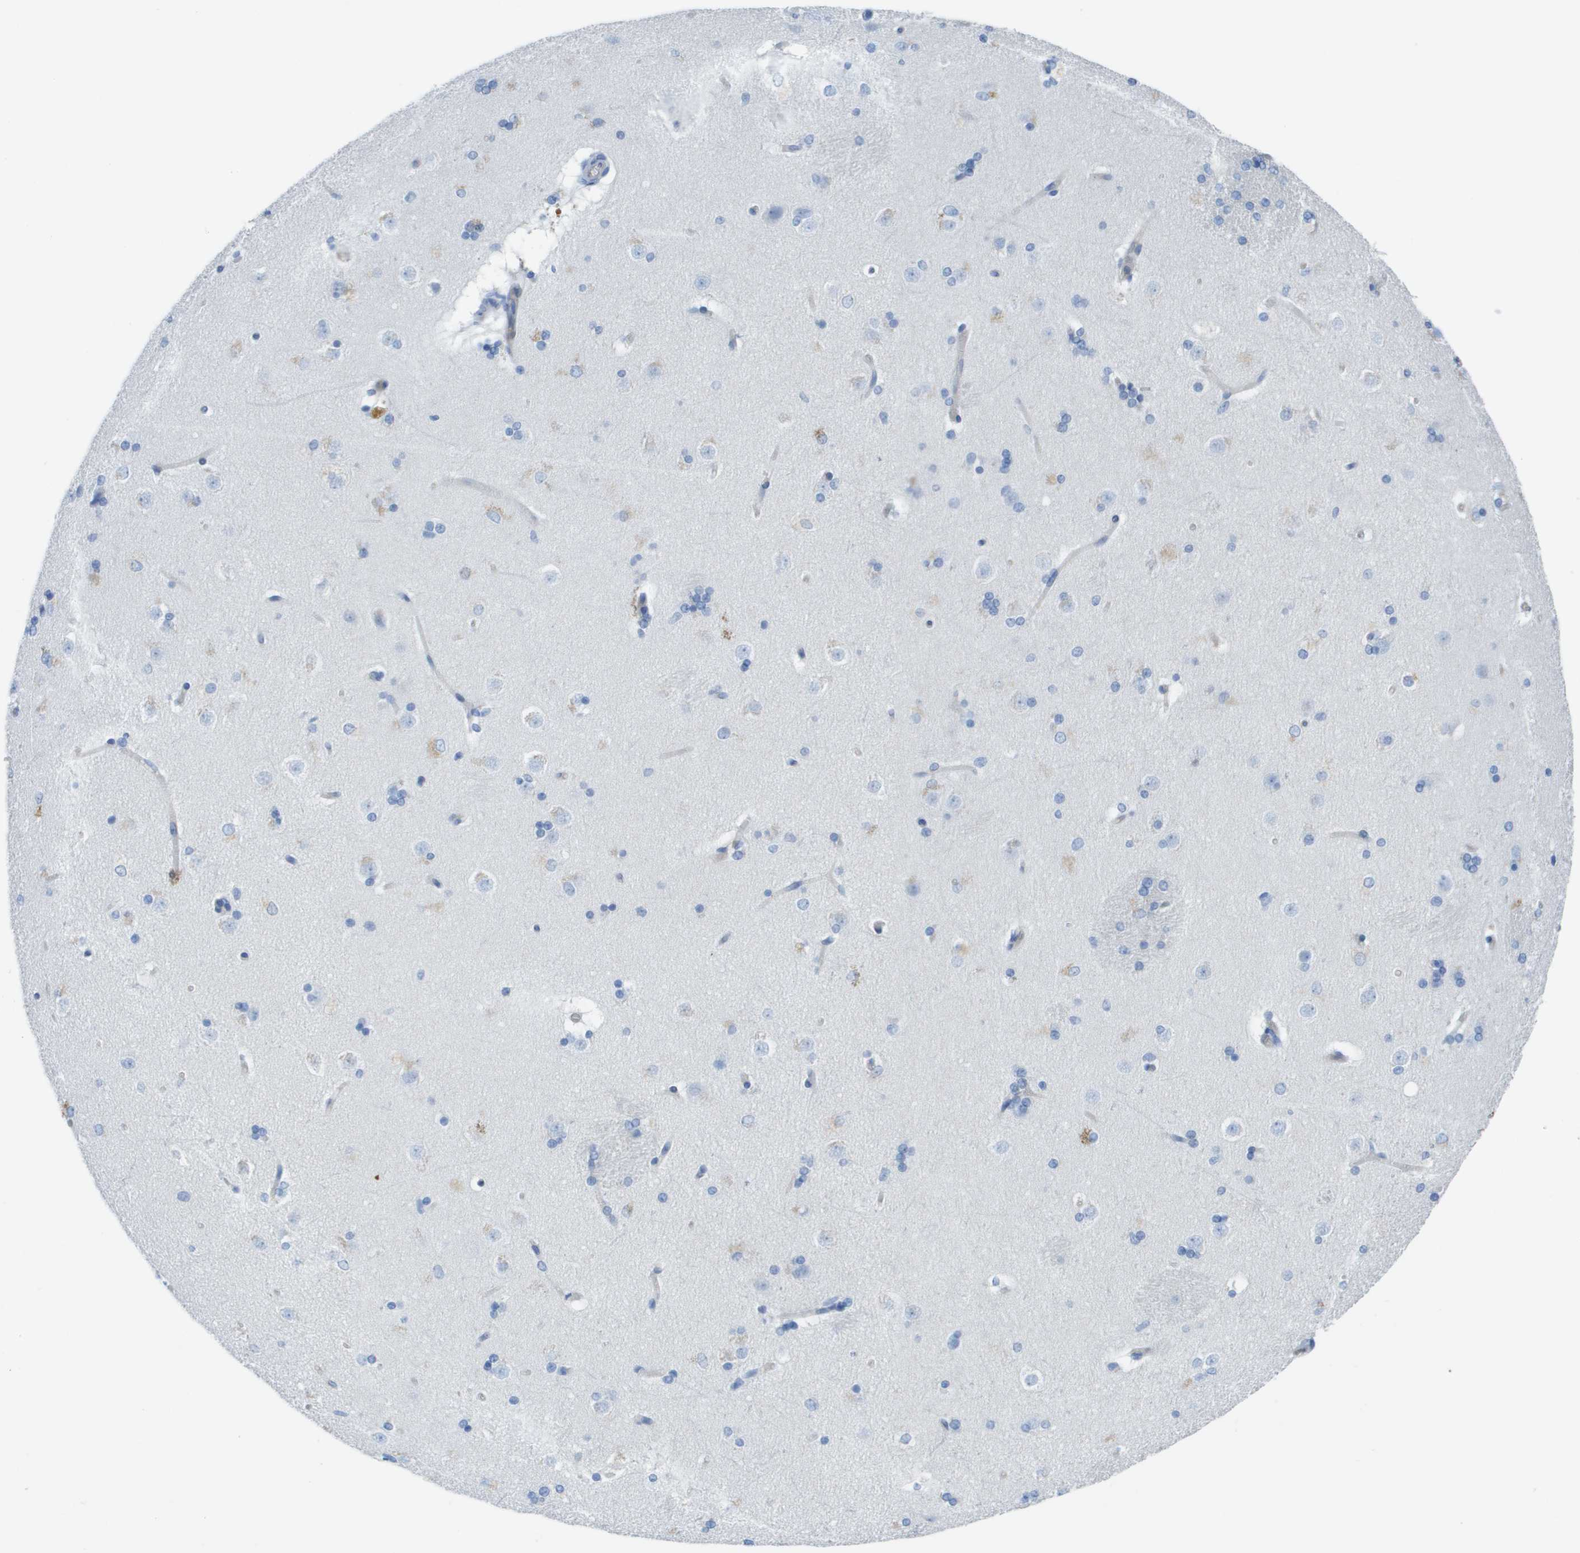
{"staining": {"intensity": "negative", "quantity": "none", "location": "none"}, "tissue": "caudate", "cell_type": "Glial cells", "image_type": "normal", "snomed": [{"axis": "morphology", "description": "Normal tissue, NOS"}, {"axis": "topography", "description": "Lateral ventricle wall"}], "caption": "IHC of unremarkable human caudate displays no expression in glial cells.", "gene": "CD46", "patient": {"sex": "female", "age": 19}}